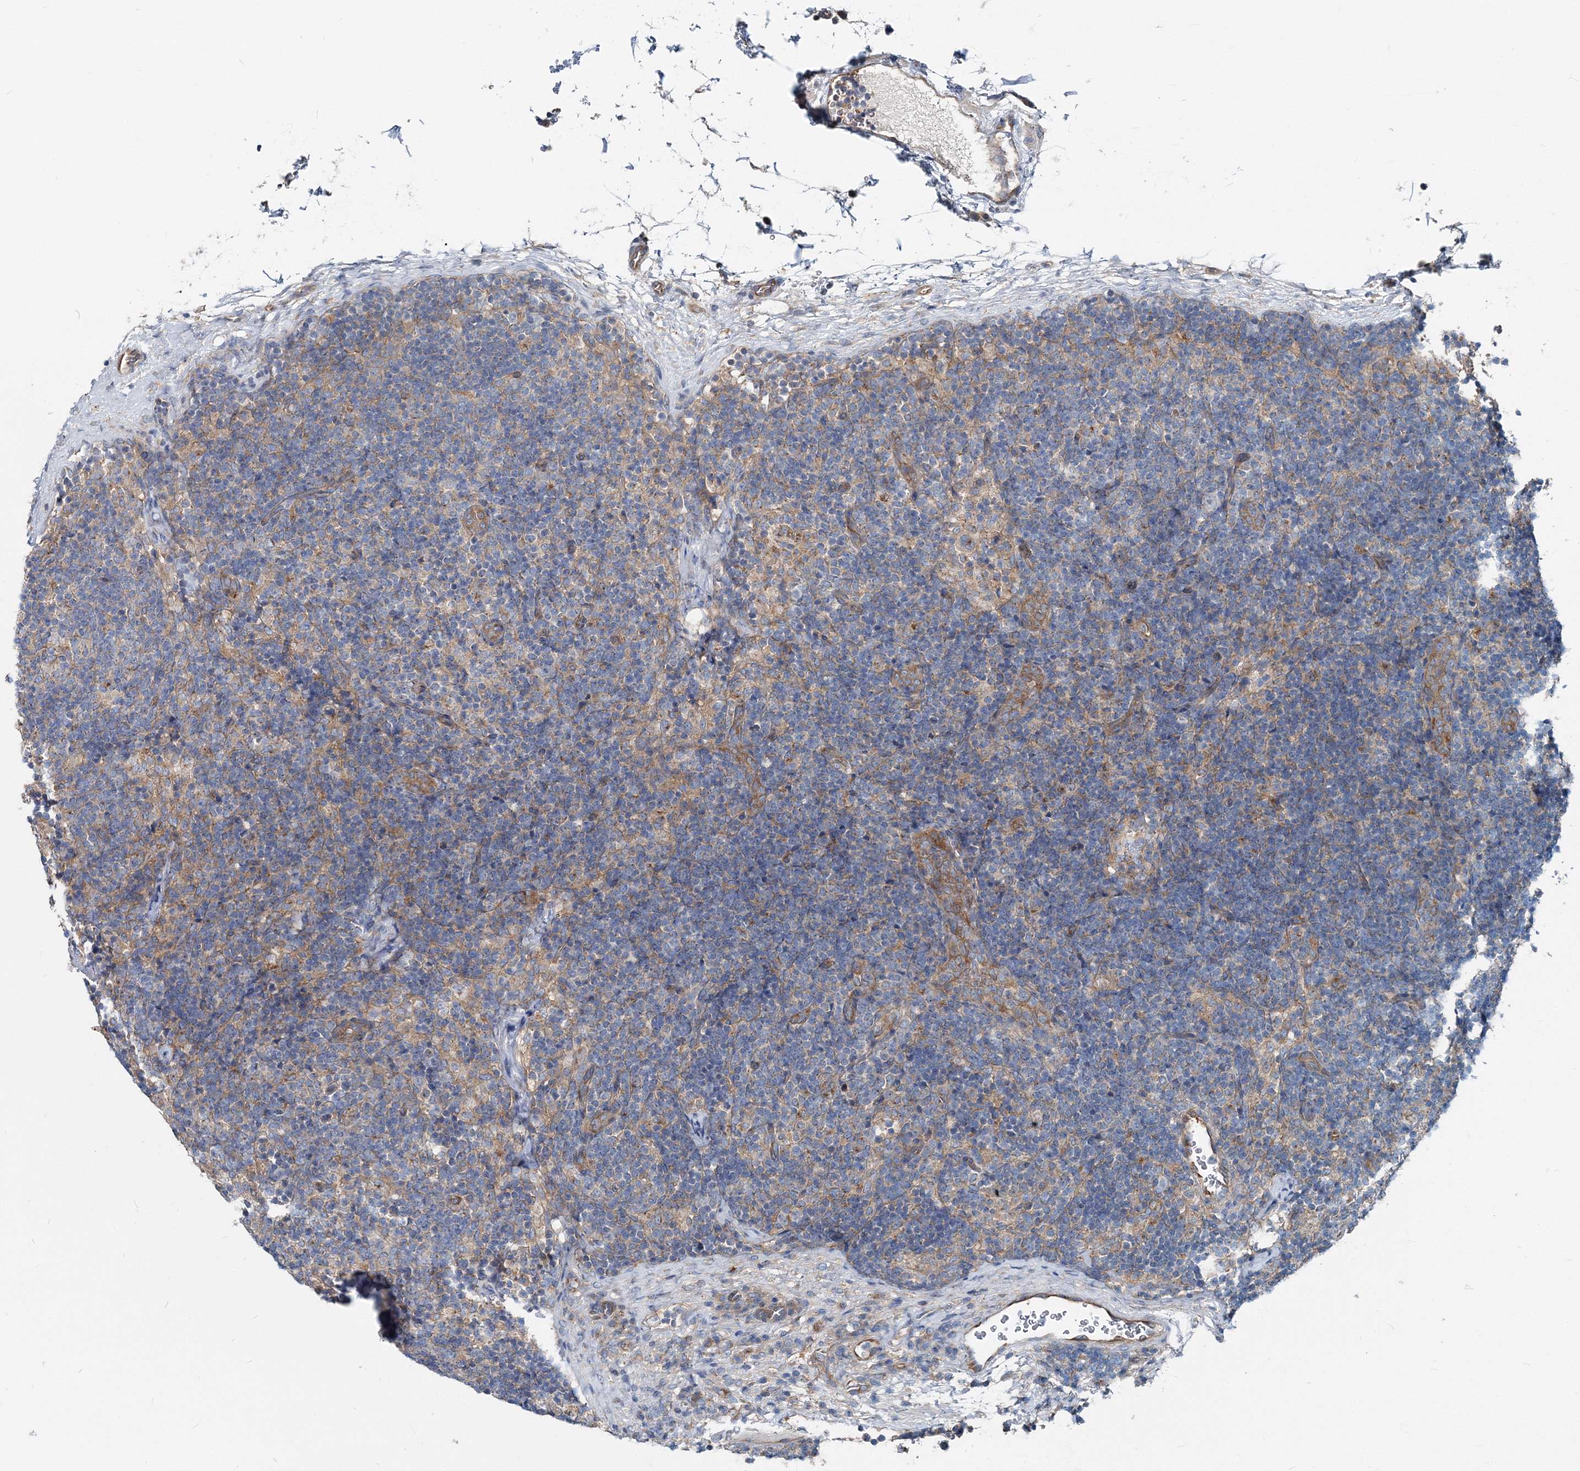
{"staining": {"intensity": "negative", "quantity": "none", "location": "none"}, "tissue": "lymph node", "cell_type": "Germinal center cells", "image_type": "normal", "snomed": [{"axis": "morphology", "description": "Normal tissue, NOS"}, {"axis": "topography", "description": "Lymph node"}], "caption": "Germinal center cells are negative for brown protein staining in normal lymph node. (DAB (3,3'-diaminobenzidine) IHC with hematoxylin counter stain).", "gene": "MPHOSPH9", "patient": {"sex": "female", "age": 22}}